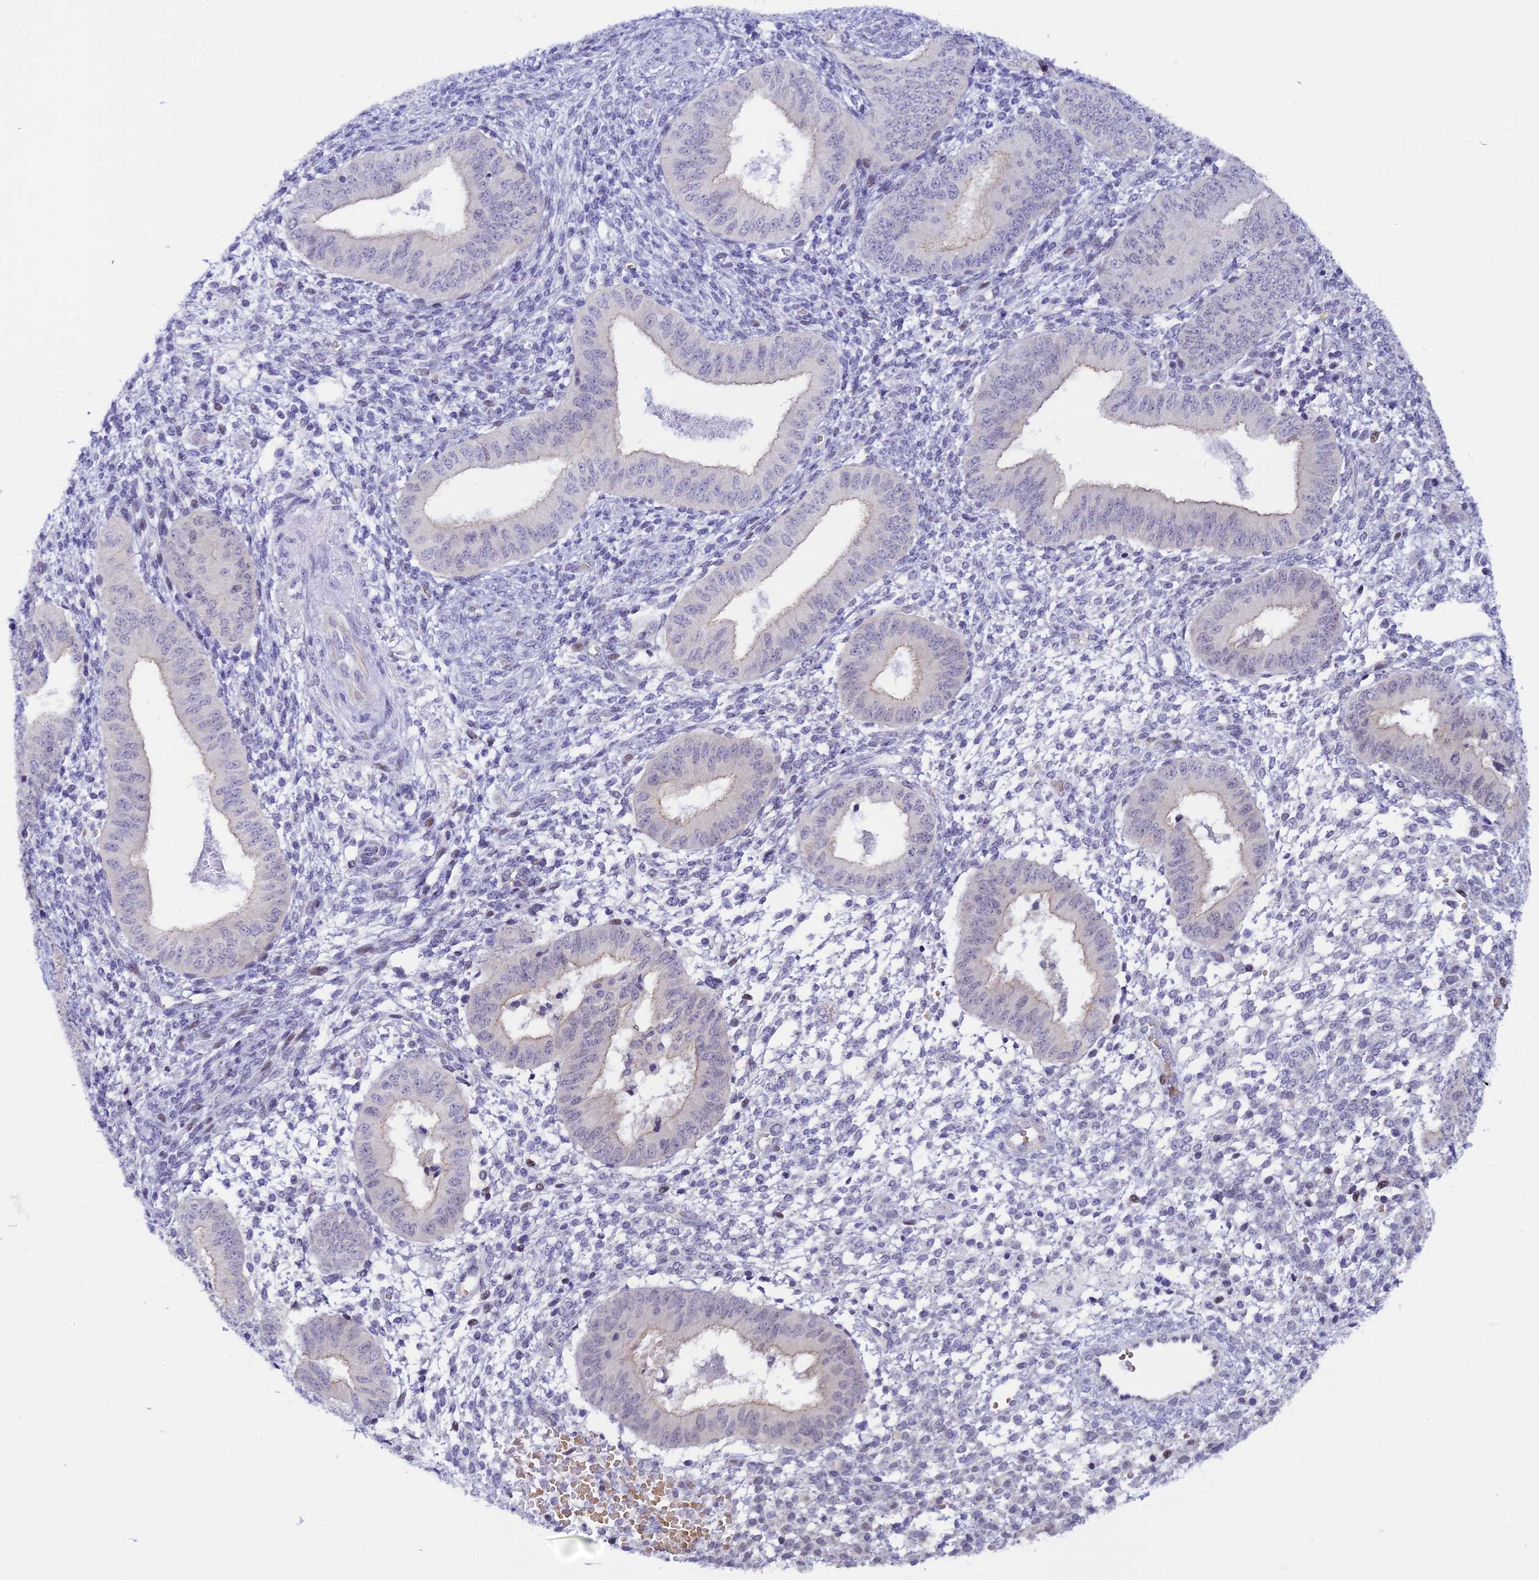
{"staining": {"intensity": "negative", "quantity": "none", "location": "none"}, "tissue": "endometrium", "cell_type": "Cells in endometrial stroma", "image_type": "normal", "snomed": [{"axis": "morphology", "description": "Normal tissue, NOS"}, {"axis": "topography", "description": "Endometrium"}], "caption": "Endometrium was stained to show a protein in brown. There is no significant positivity in cells in endometrial stroma. (DAB (3,3'-diaminobenzidine) immunohistochemistry (IHC), high magnification).", "gene": "RASGEF1B", "patient": {"sex": "female", "age": 49}}